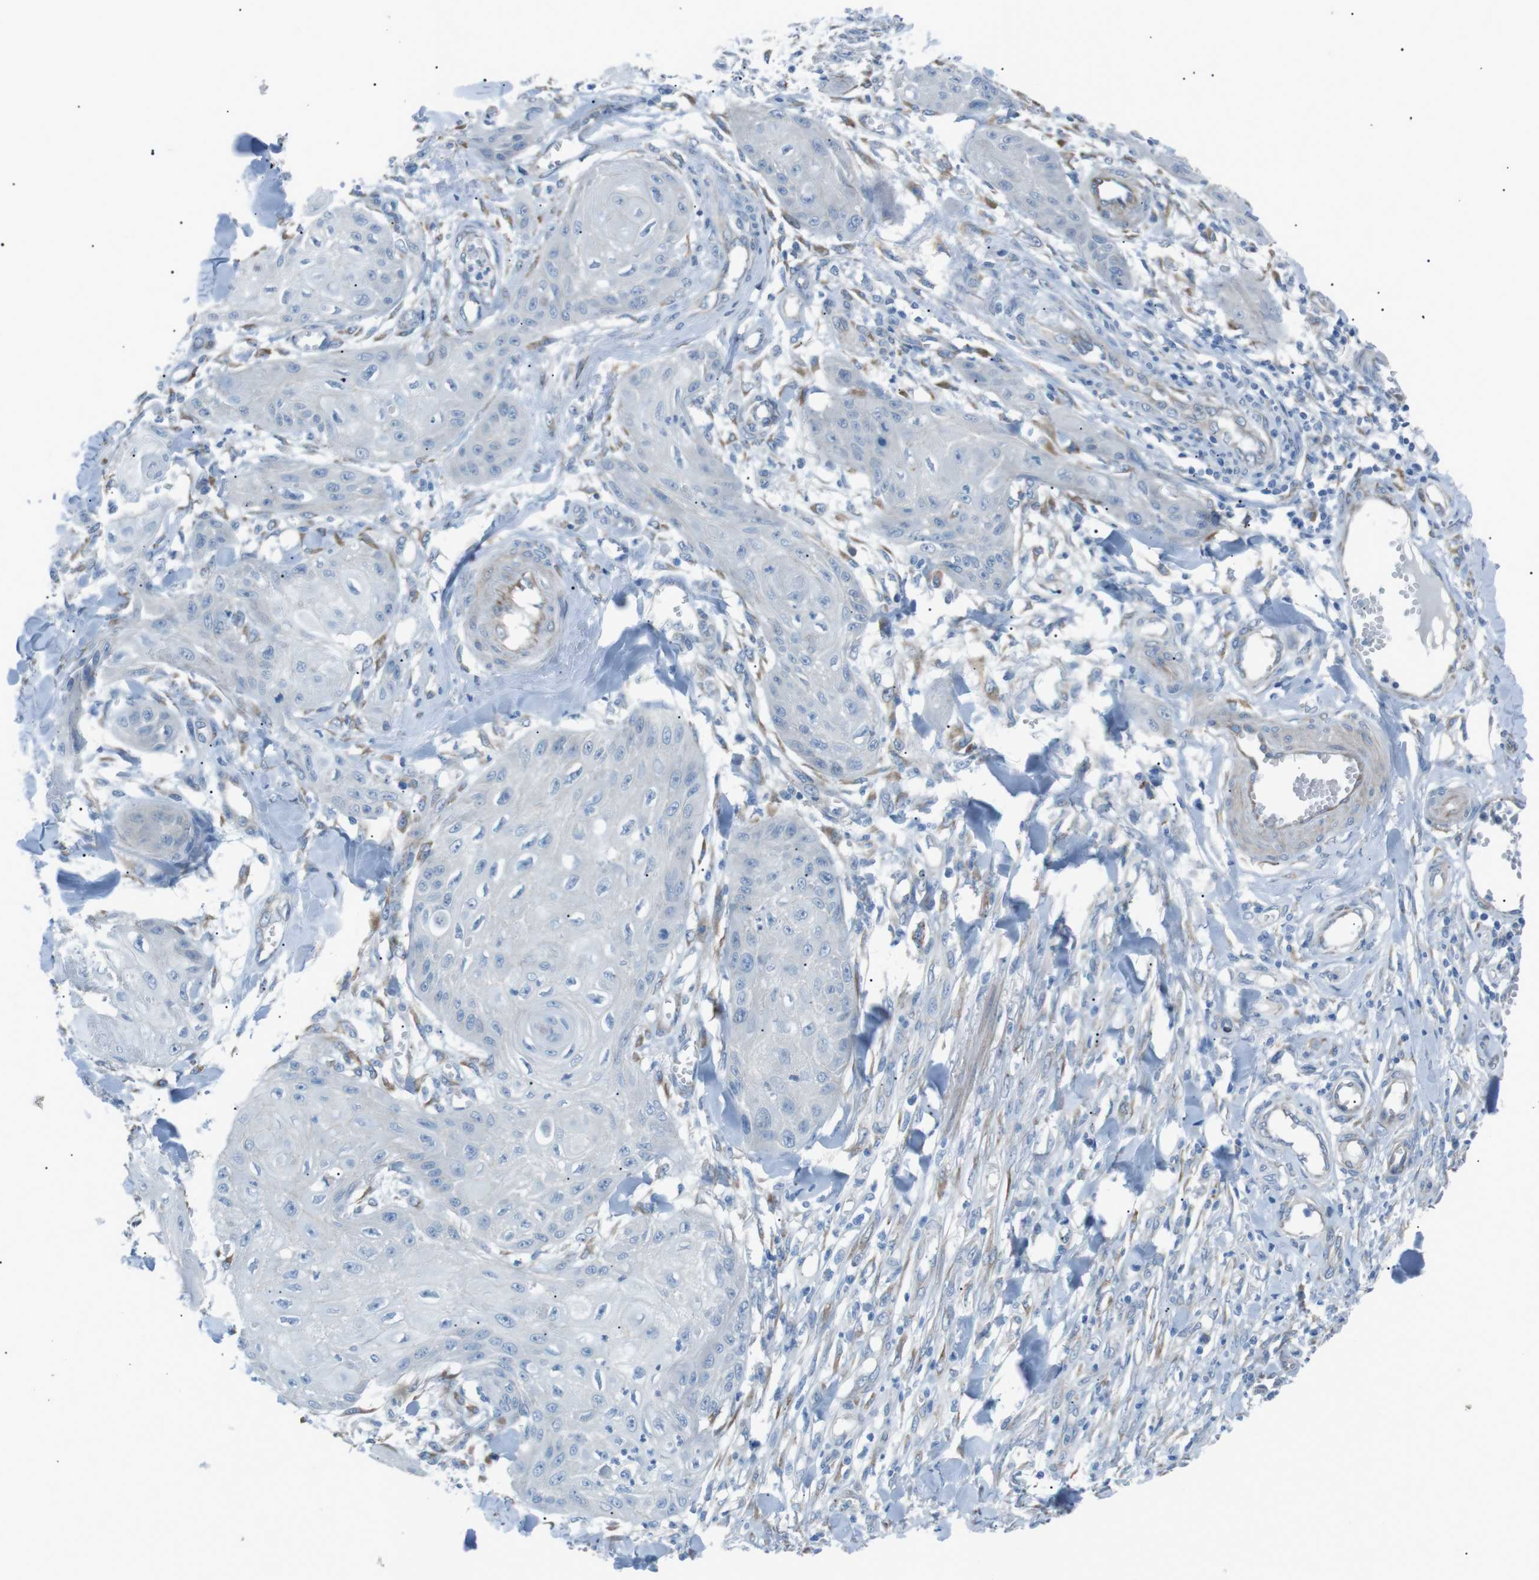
{"staining": {"intensity": "negative", "quantity": "none", "location": "none"}, "tissue": "skin cancer", "cell_type": "Tumor cells", "image_type": "cancer", "snomed": [{"axis": "morphology", "description": "Squamous cell carcinoma, NOS"}, {"axis": "topography", "description": "Skin"}], "caption": "Immunohistochemical staining of human skin cancer demonstrates no significant expression in tumor cells. (IHC, brightfield microscopy, high magnification).", "gene": "MTARC2", "patient": {"sex": "male", "age": 74}}